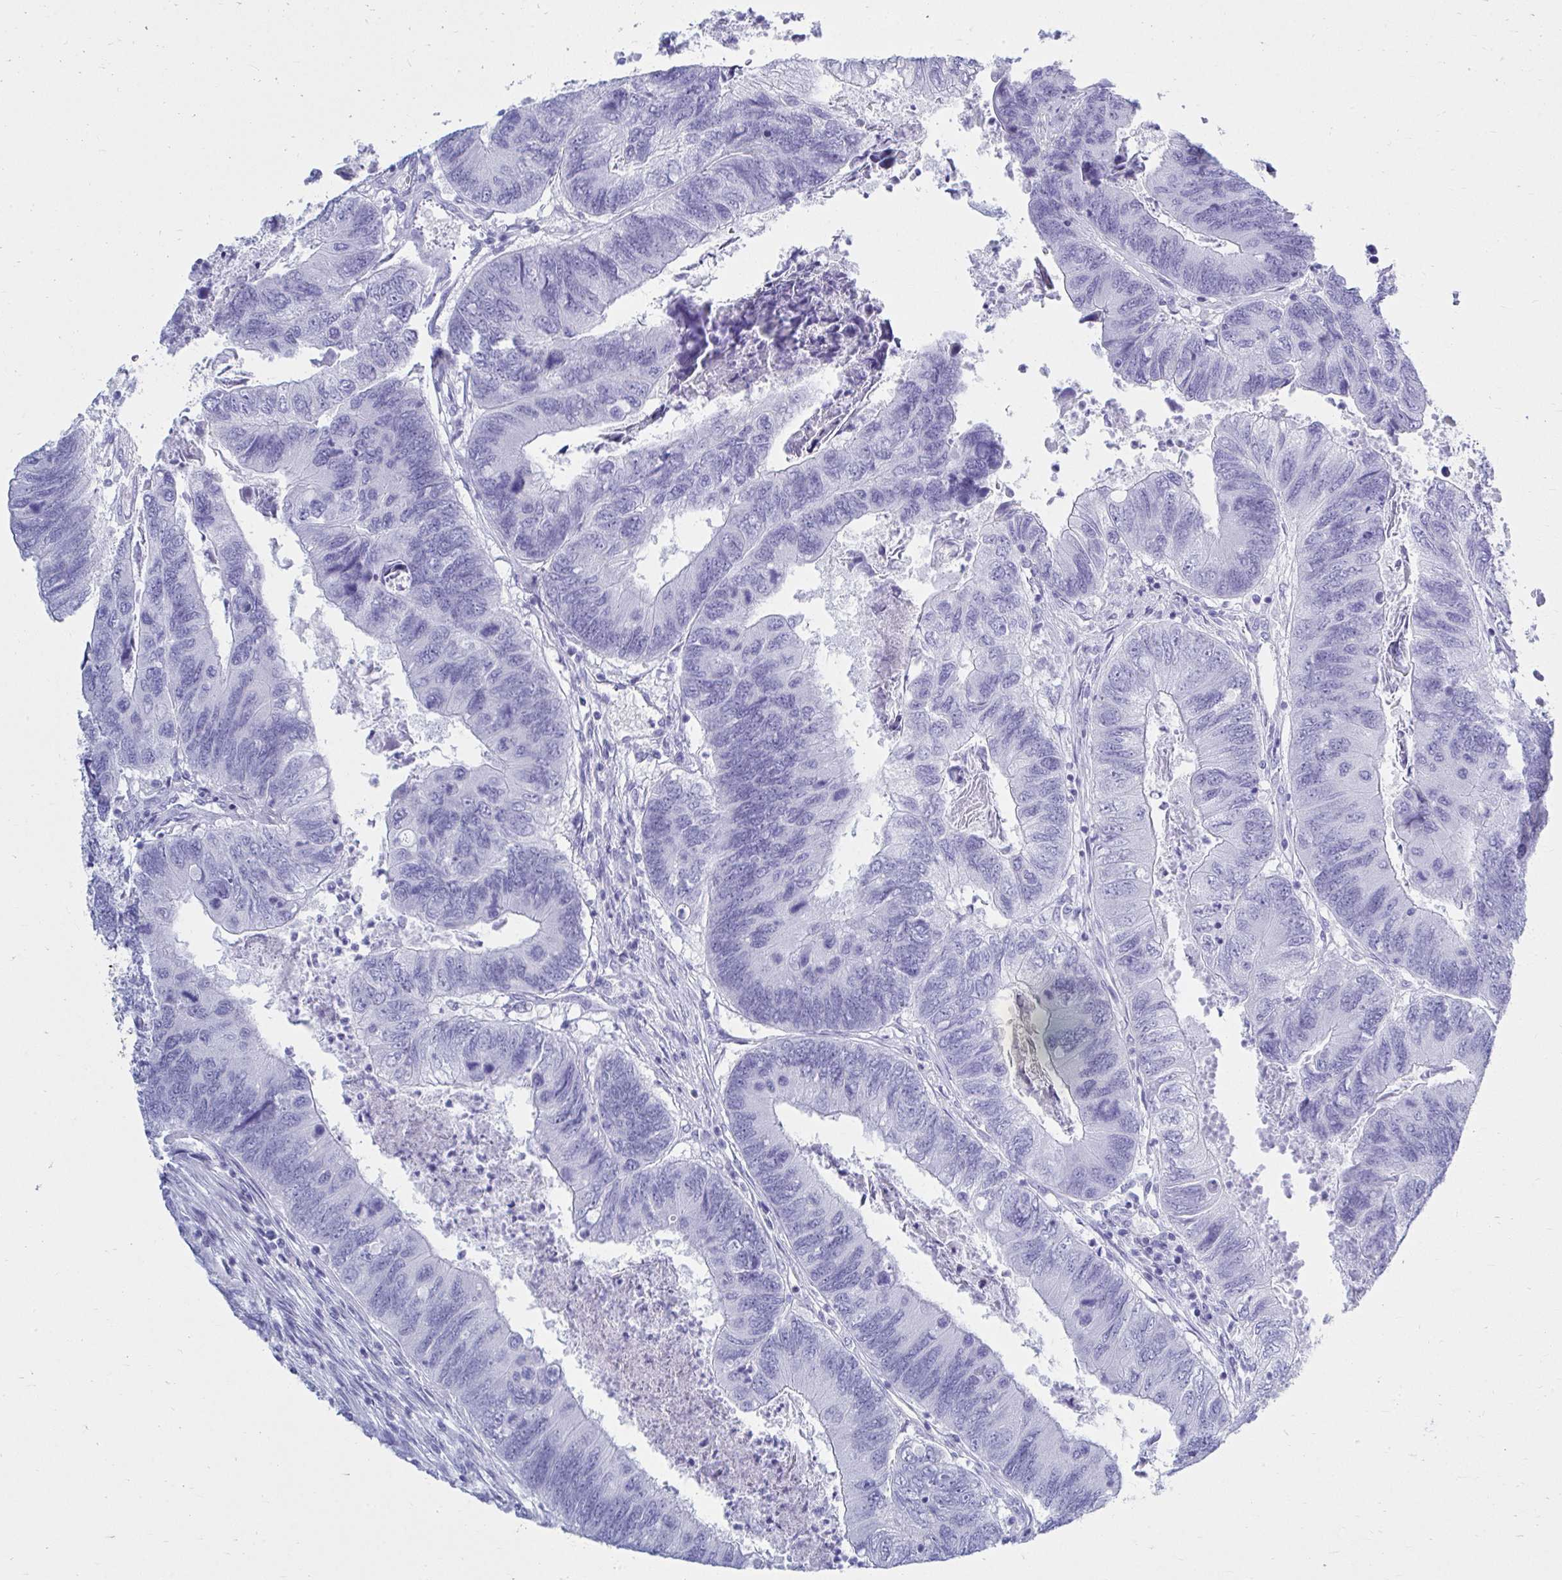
{"staining": {"intensity": "negative", "quantity": "none", "location": "none"}, "tissue": "colorectal cancer", "cell_type": "Tumor cells", "image_type": "cancer", "snomed": [{"axis": "morphology", "description": "Adenocarcinoma, NOS"}, {"axis": "topography", "description": "Colon"}], "caption": "Immunohistochemistry histopathology image of colorectal adenocarcinoma stained for a protein (brown), which shows no staining in tumor cells. (DAB (3,3'-diaminobenzidine) immunohistochemistry (IHC) with hematoxylin counter stain).", "gene": "ATP4B", "patient": {"sex": "female", "age": 67}}